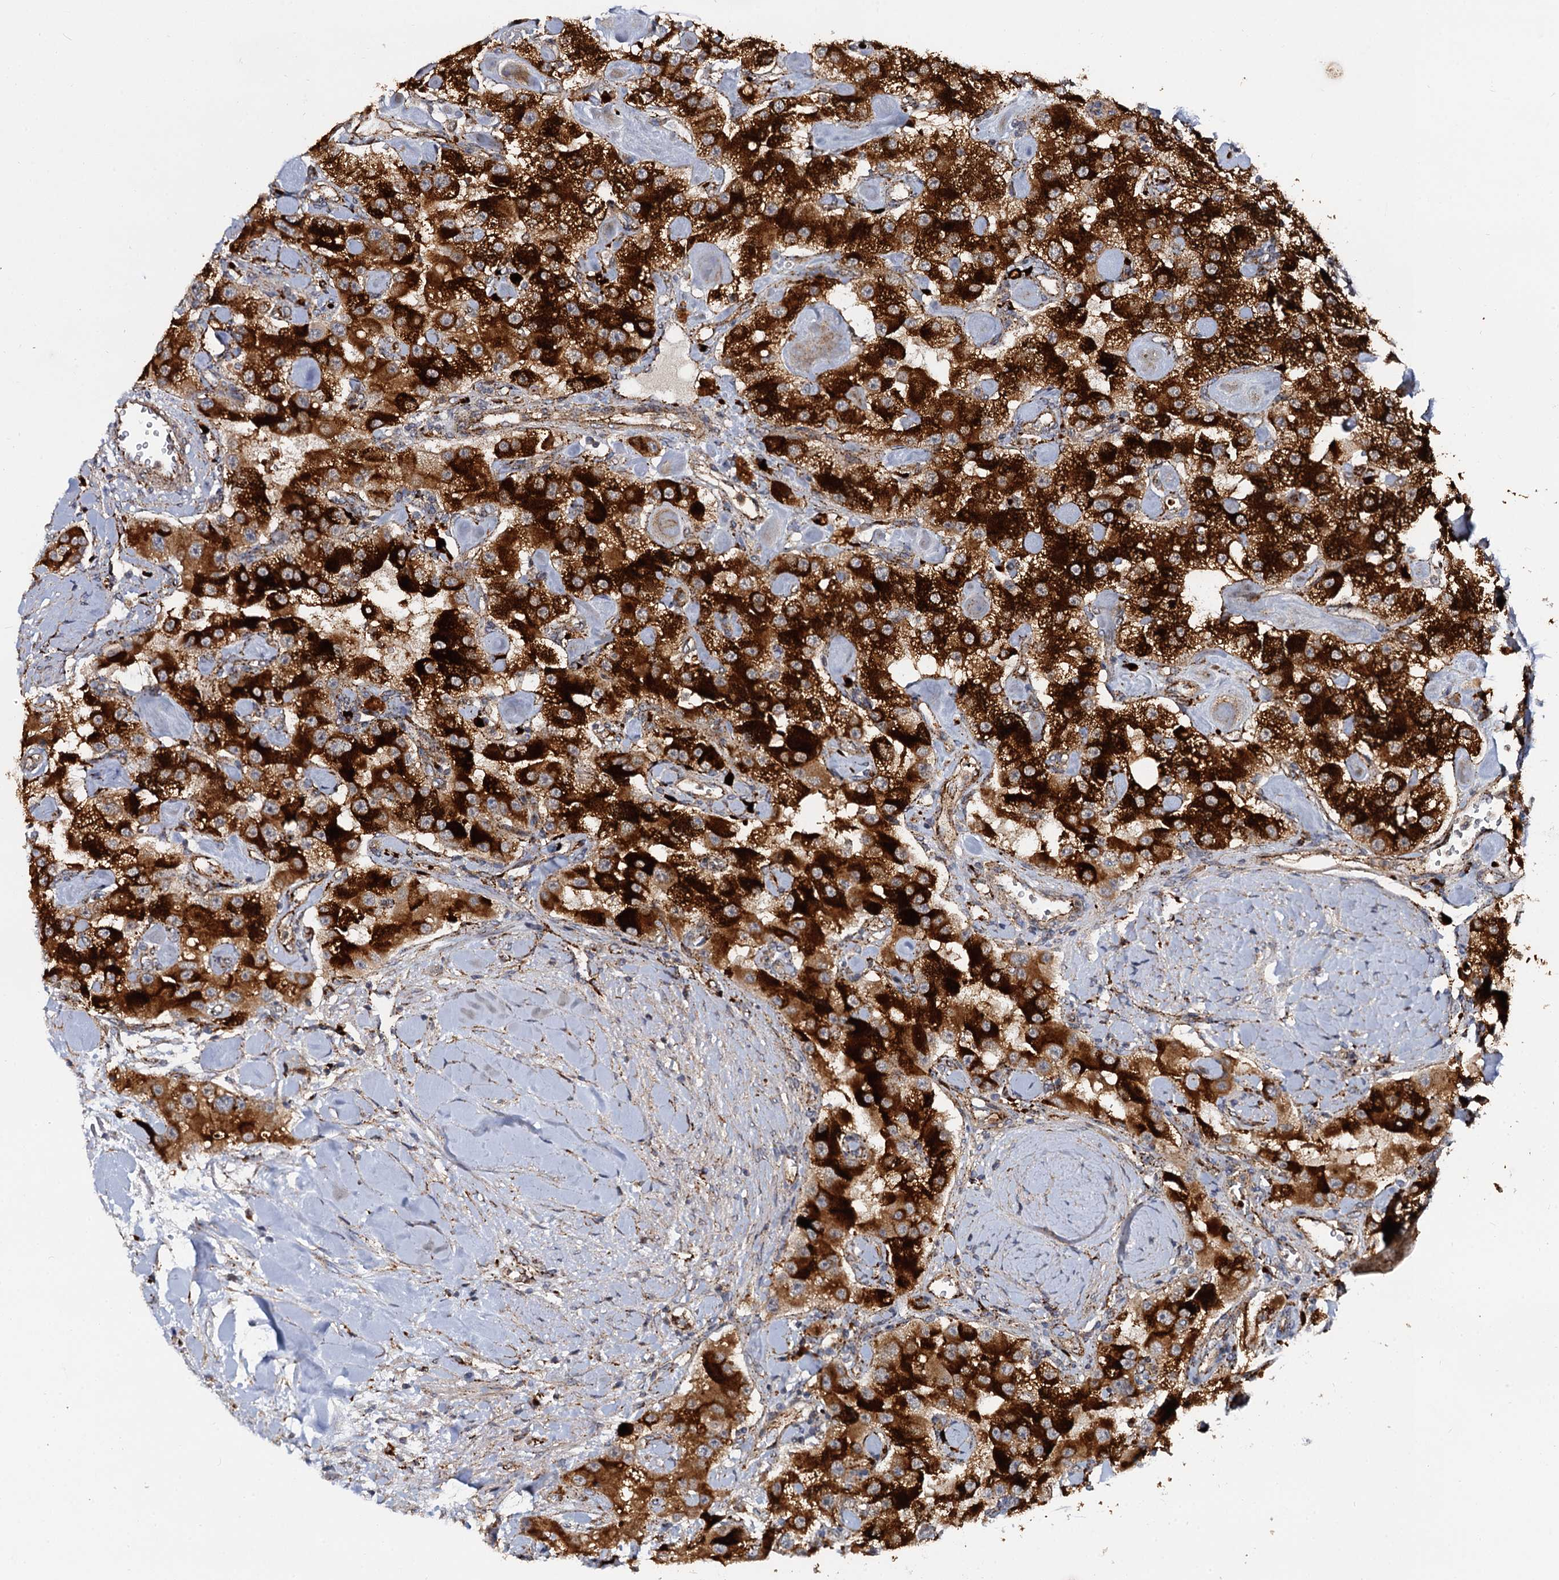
{"staining": {"intensity": "strong", "quantity": ">75%", "location": "cytoplasmic/membranous"}, "tissue": "carcinoid", "cell_type": "Tumor cells", "image_type": "cancer", "snomed": [{"axis": "morphology", "description": "Carcinoid, malignant, NOS"}, {"axis": "topography", "description": "Pancreas"}], "caption": "An IHC histopathology image of neoplastic tissue is shown. Protein staining in brown shows strong cytoplasmic/membranous positivity in malignant carcinoid within tumor cells.", "gene": "GBA1", "patient": {"sex": "male", "age": 41}}